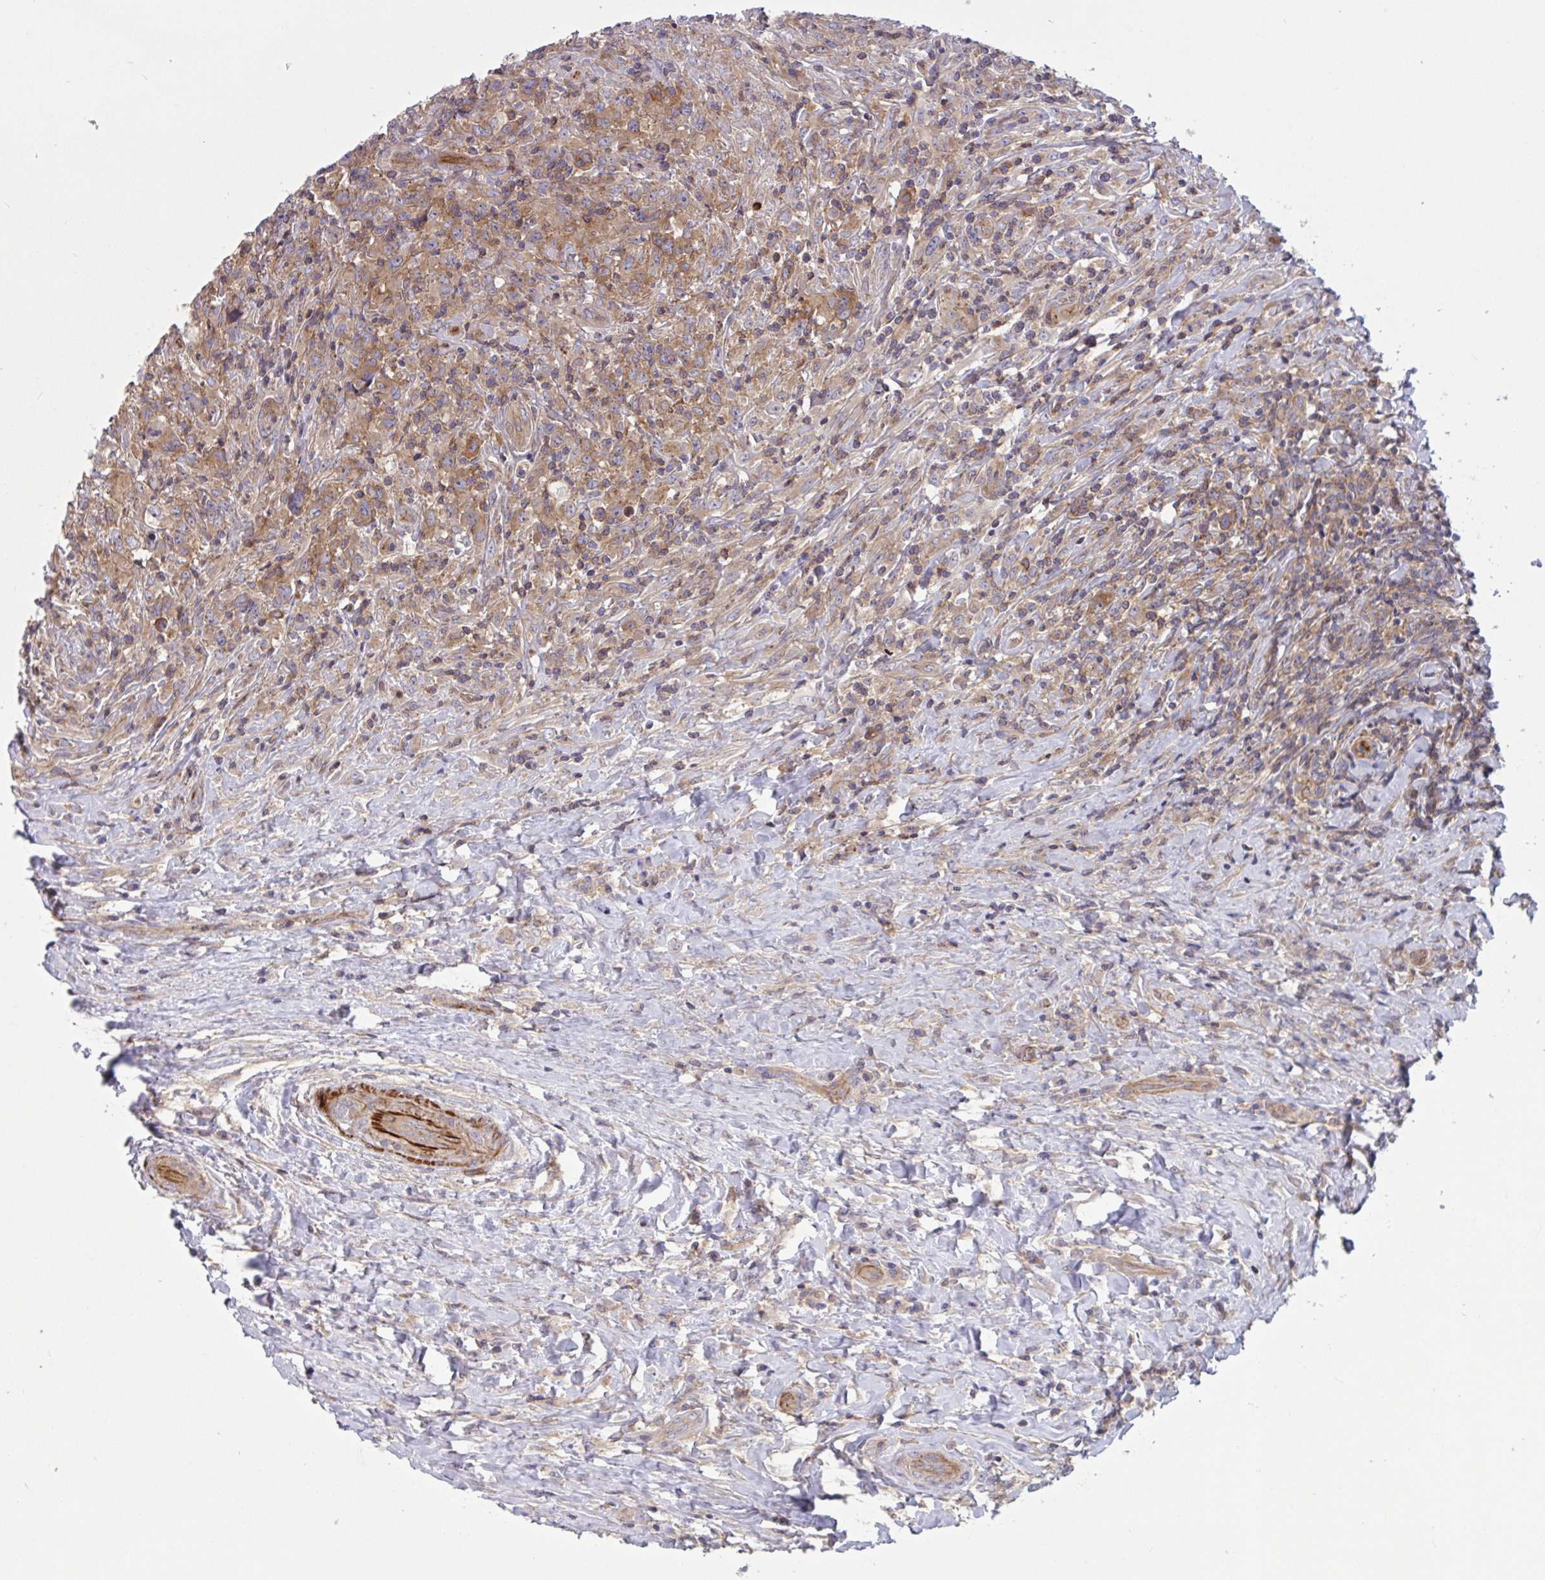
{"staining": {"intensity": "moderate", "quantity": "25%-75%", "location": "cytoplasmic/membranous"}, "tissue": "lymphoma", "cell_type": "Tumor cells", "image_type": "cancer", "snomed": [{"axis": "morphology", "description": "Hodgkin's disease, NOS"}, {"axis": "topography", "description": "Lymph node"}], "caption": "A high-resolution photomicrograph shows IHC staining of Hodgkin's disease, which exhibits moderate cytoplasmic/membranous staining in about 25%-75% of tumor cells.", "gene": "TANK", "patient": {"sex": "female", "age": 18}}